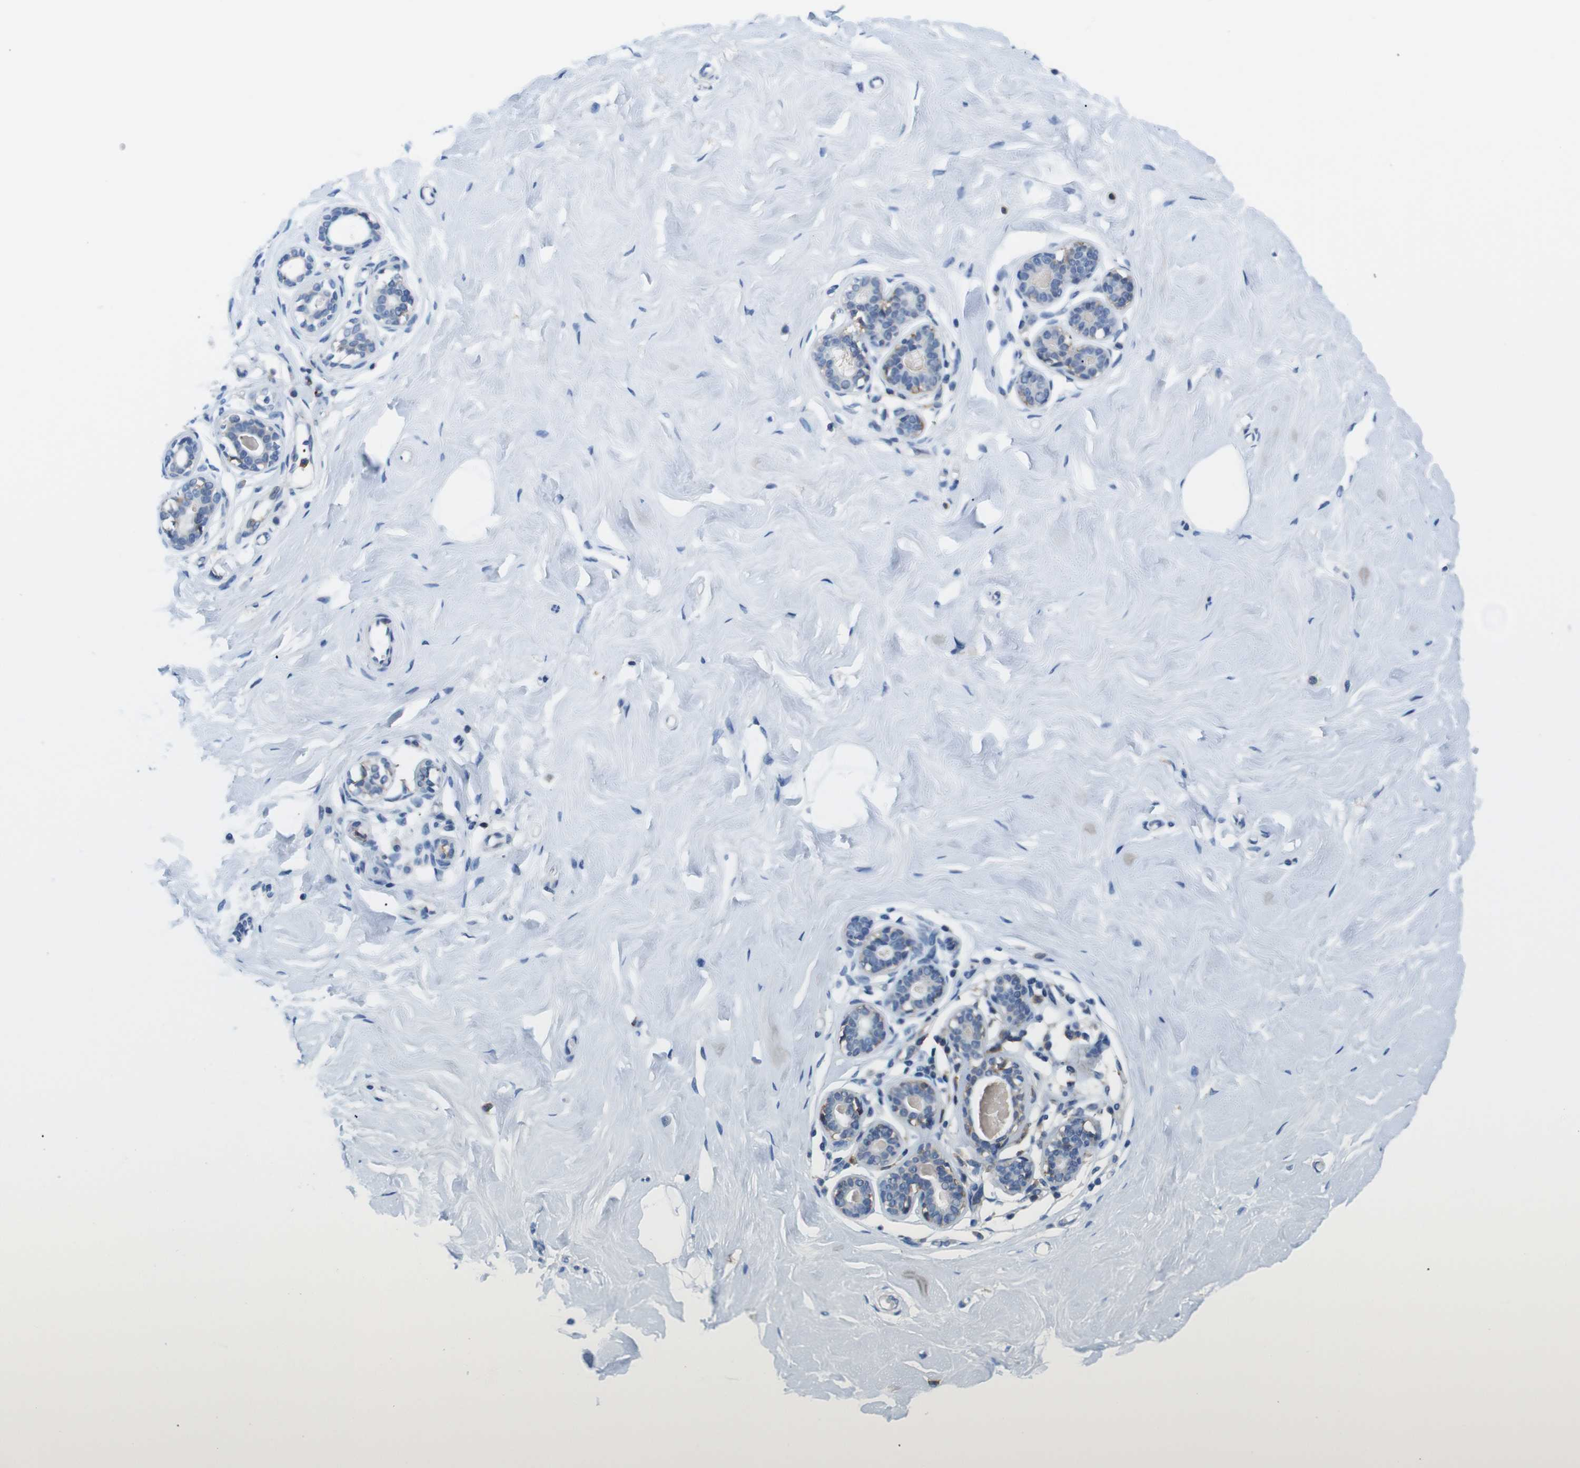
{"staining": {"intensity": "negative", "quantity": "none", "location": "none"}, "tissue": "breast", "cell_type": "Adipocytes", "image_type": "normal", "snomed": [{"axis": "morphology", "description": "Normal tissue, NOS"}, {"axis": "topography", "description": "Breast"}], "caption": "Immunohistochemistry histopathology image of unremarkable breast stained for a protein (brown), which shows no expression in adipocytes.", "gene": "CD300C", "patient": {"sex": "female", "age": 23}}